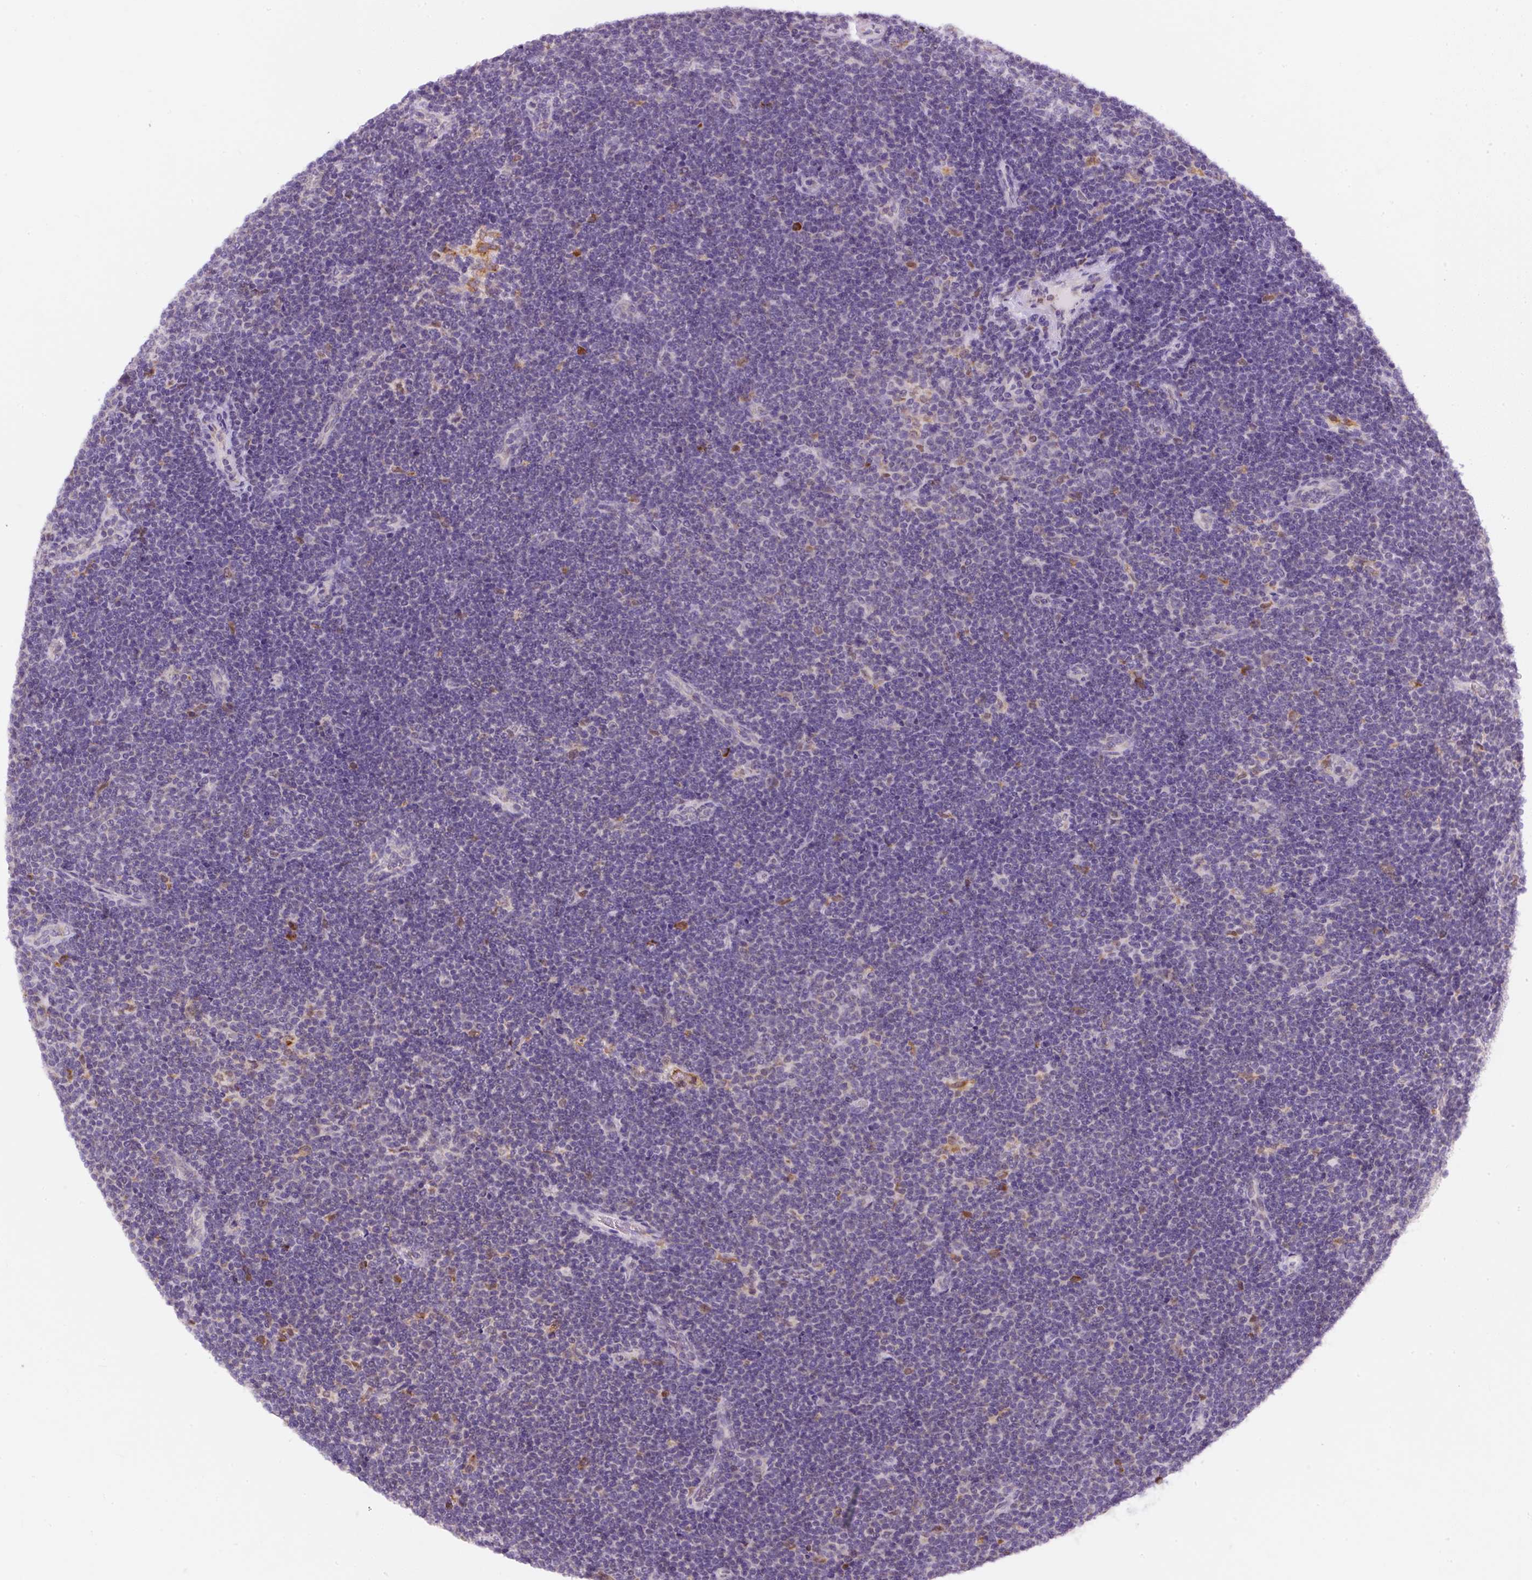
{"staining": {"intensity": "negative", "quantity": "none", "location": "none"}, "tissue": "lymphoma", "cell_type": "Tumor cells", "image_type": "cancer", "snomed": [{"axis": "morphology", "description": "Malignant lymphoma, non-Hodgkin's type, Low grade"}, {"axis": "topography", "description": "Lymph node"}], "caption": "DAB immunohistochemical staining of human malignant lymphoma, non-Hodgkin's type (low-grade) displays no significant positivity in tumor cells.", "gene": "DDOST", "patient": {"sex": "male", "age": 48}}